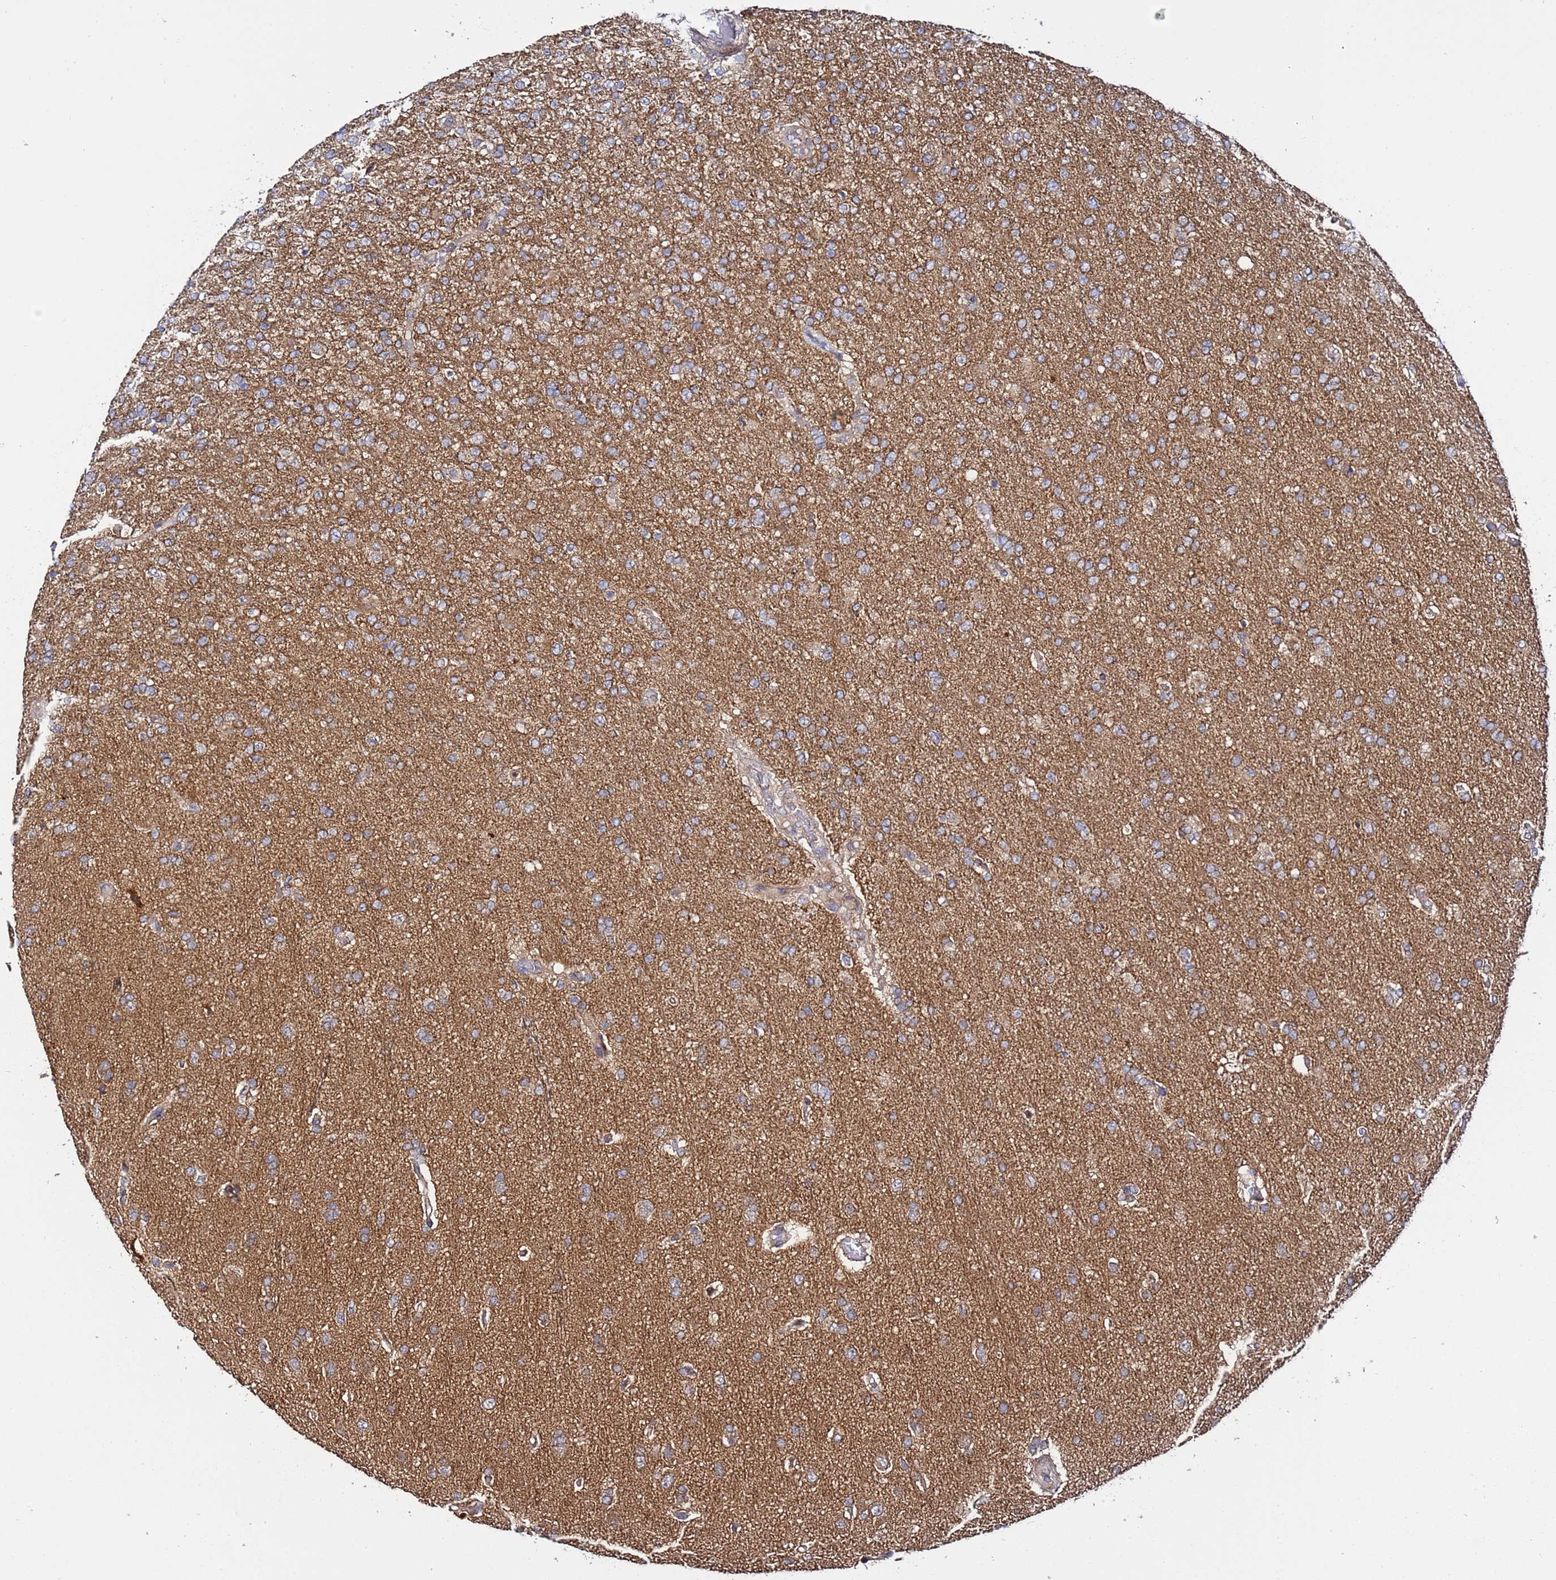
{"staining": {"intensity": "weak", "quantity": "25%-75%", "location": "cytoplasmic/membranous"}, "tissue": "glioma", "cell_type": "Tumor cells", "image_type": "cancer", "snomed": [{"axis": "morphology", "description": "Glioma, malignant, High grade"}, {"axis": "topography", "description": "Brain"}], "caption": "High-power microscopy captured an immunohistochemistry (IHC) image of glioma, revealing weak cytoplasmic/membranous expression in about 25%-75% of tumor cells. The protein is stained brown, and the nuclei are stained in blue (DAB (3,3'-diaminobenzidine) IHC with brightfield microscopy, high magnification).", "gene": "TMEM176B", "patient": {"sex": "female", "age": 74}}